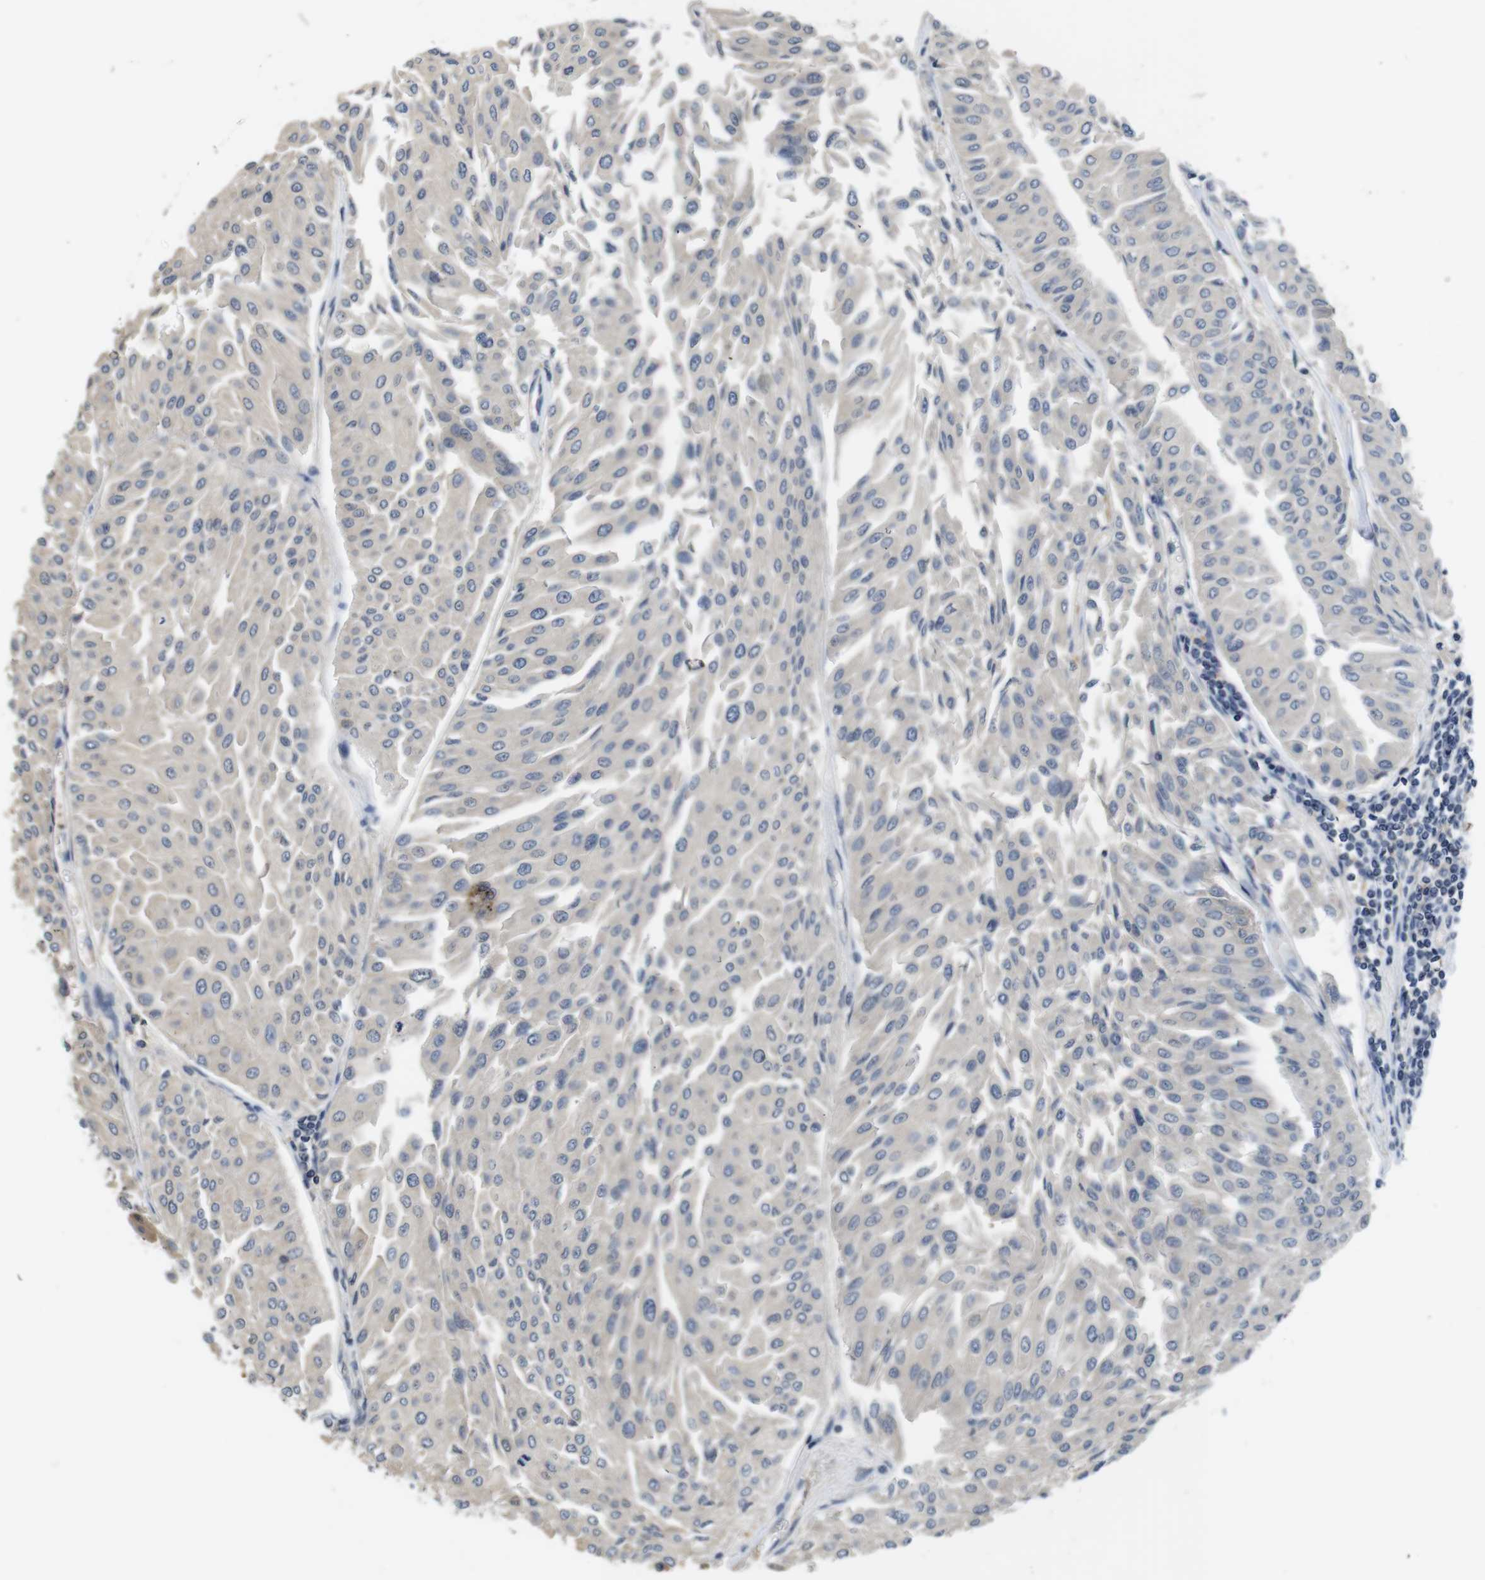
{"staining": {"intensity": "weak", "quantity": "<25%", "location": "cytoplasmic/membranous"}, "tissue": "urothelial cancer", "cell_type": "Tumor cells", "image_type": "cancer", "snomed": [{"axis": "morphology", "description": "Urothelial carcinoma, Low grade"}, {"axis": "topography", "description": "Urinary bladder"}], "caption": "Urothelial cancer was stained to show a protein in brown. There is no significant expression in tumor cells.", "gene": "FADD", "patient": {"sex": "male", "age": 67}}